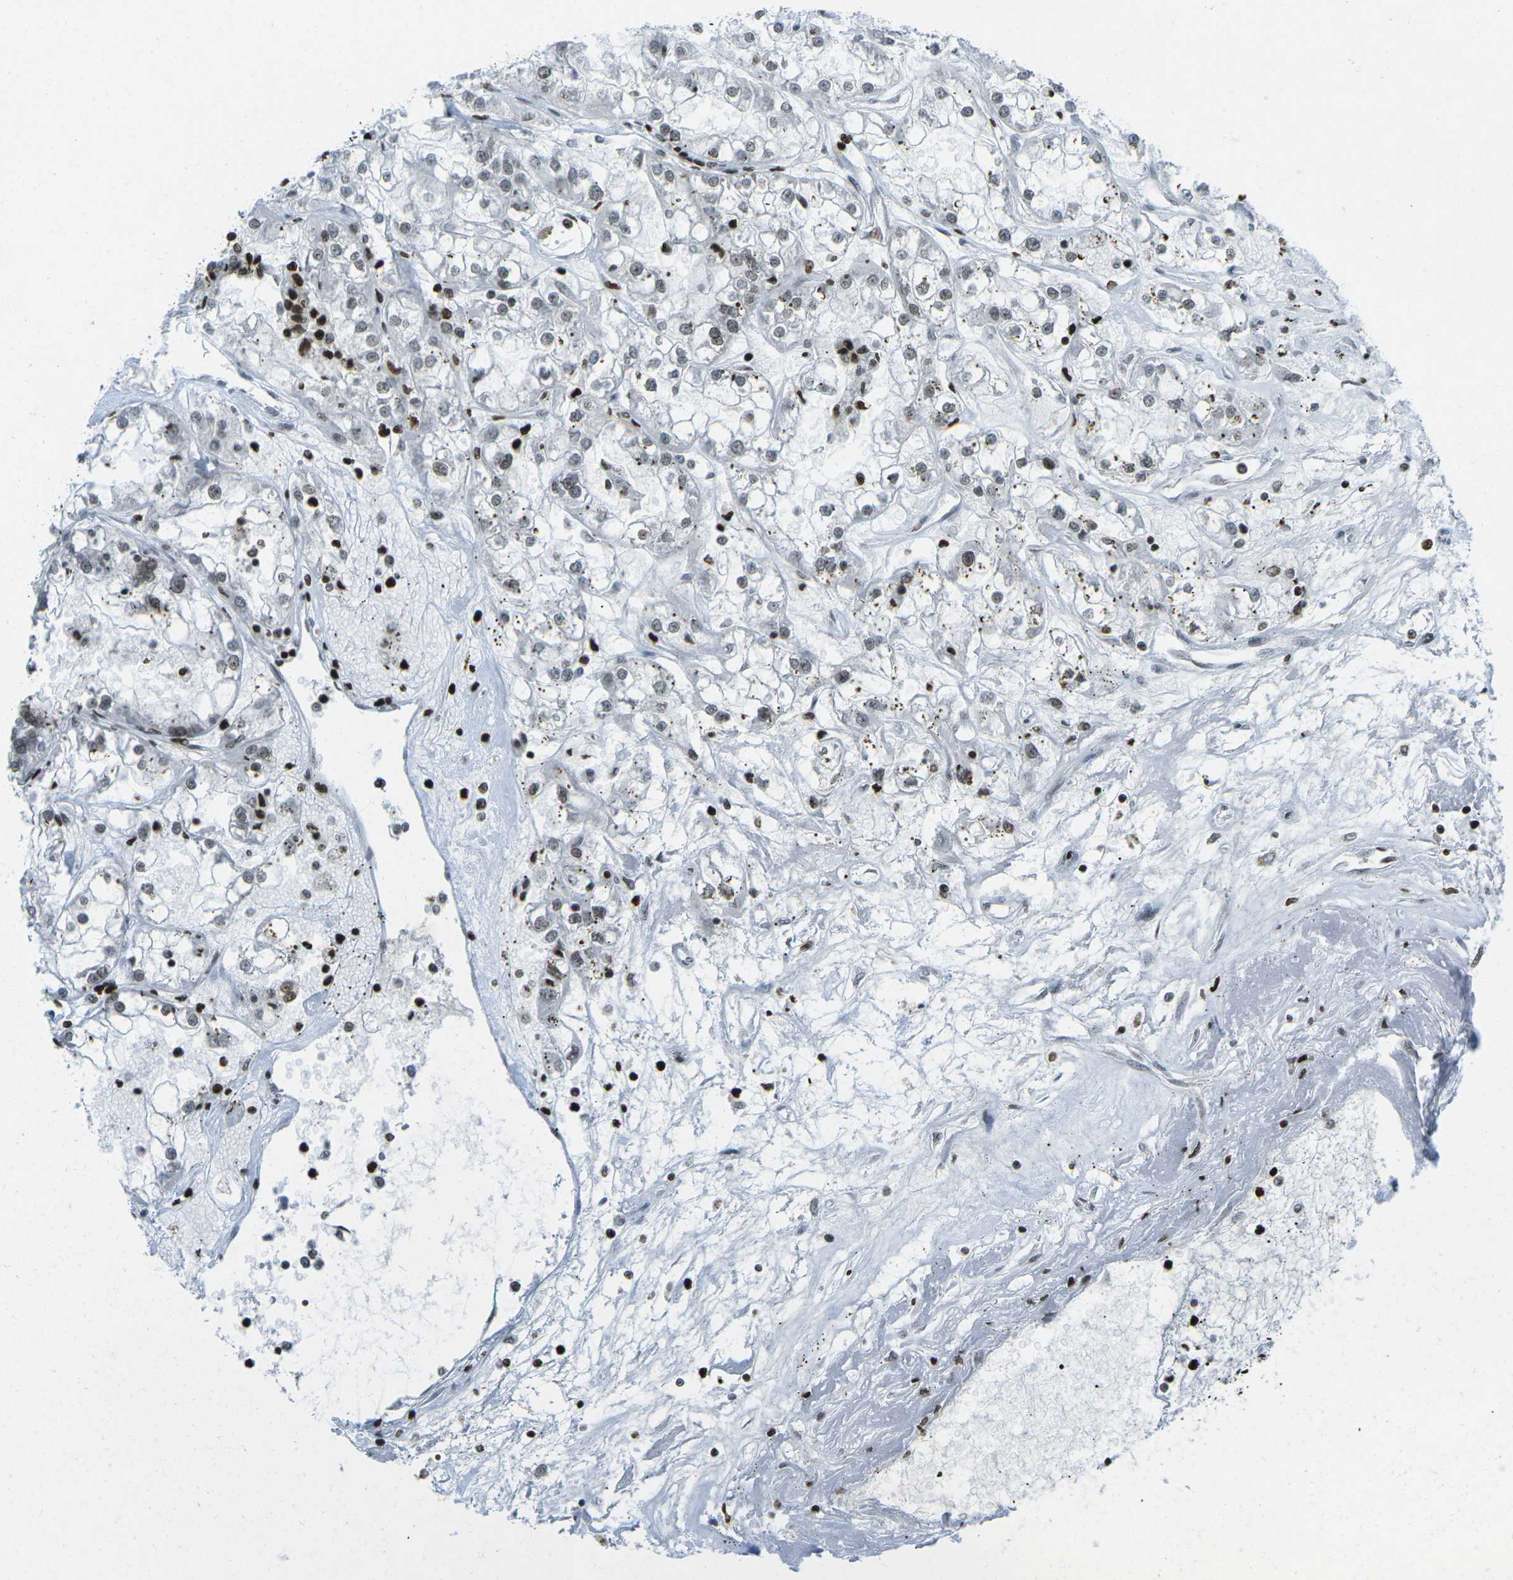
{"staining": {"intensity": "weak", "quantity": "<25%", "location": "nuclear"}, "tissue": "renal cancer", "cell_type": "Tumor cells", "image_type": "cancer", "snomed": [{"axis": "morphology", "description": "Adenocarcinoma, NOS"}, {"axis": "topography", "description": "Kidney"}], "caption": "DAB (3,3'-diaminobenzidine) immunohistochemical staining of renal adenocarcinoma displays no significant positivity in tumor cells. (IHC, brightfield microscopy, high magnification).", "gene": "EME1", "patient": {"sex": "female", "age": 52}}